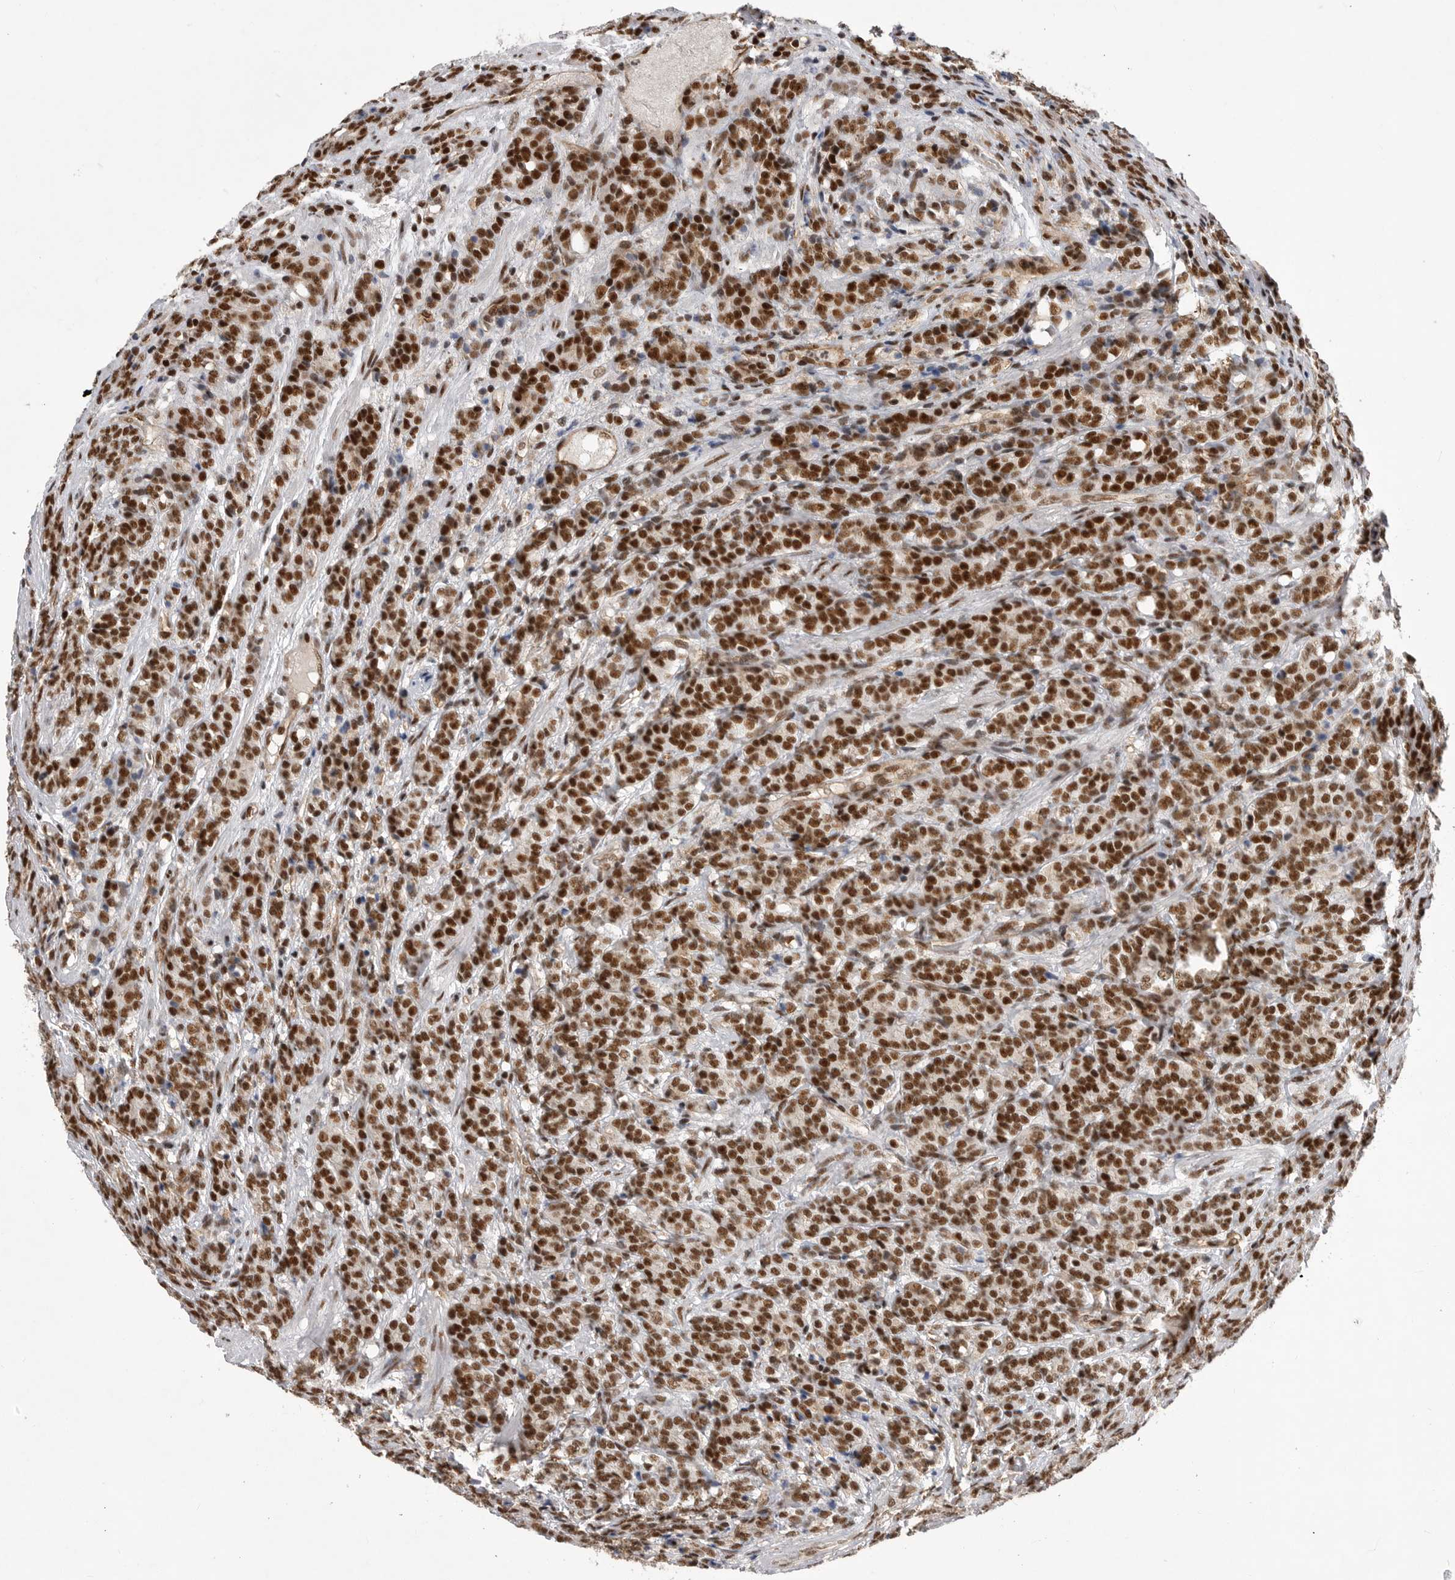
{"staining": {"intensity": "strong", "quantity": ">75%", "location": "nuclear"}, "tissue": "prostate cancer", "cell_type": "Tumor cells", "image_type": "cancer", "snomed": [{"axis": "morphology", "description": "Adenocarcinoma, High grade"}, {"axis": "topography", "description": "Prostate"}], "caption": "Protein staining of prostate high-grade adenocarcinoma tissue displays strong nuclear positivity in about >75% of tumor cells.", "gene": "PPP1R8", "patient": {"sex": "male", "age": 62}}